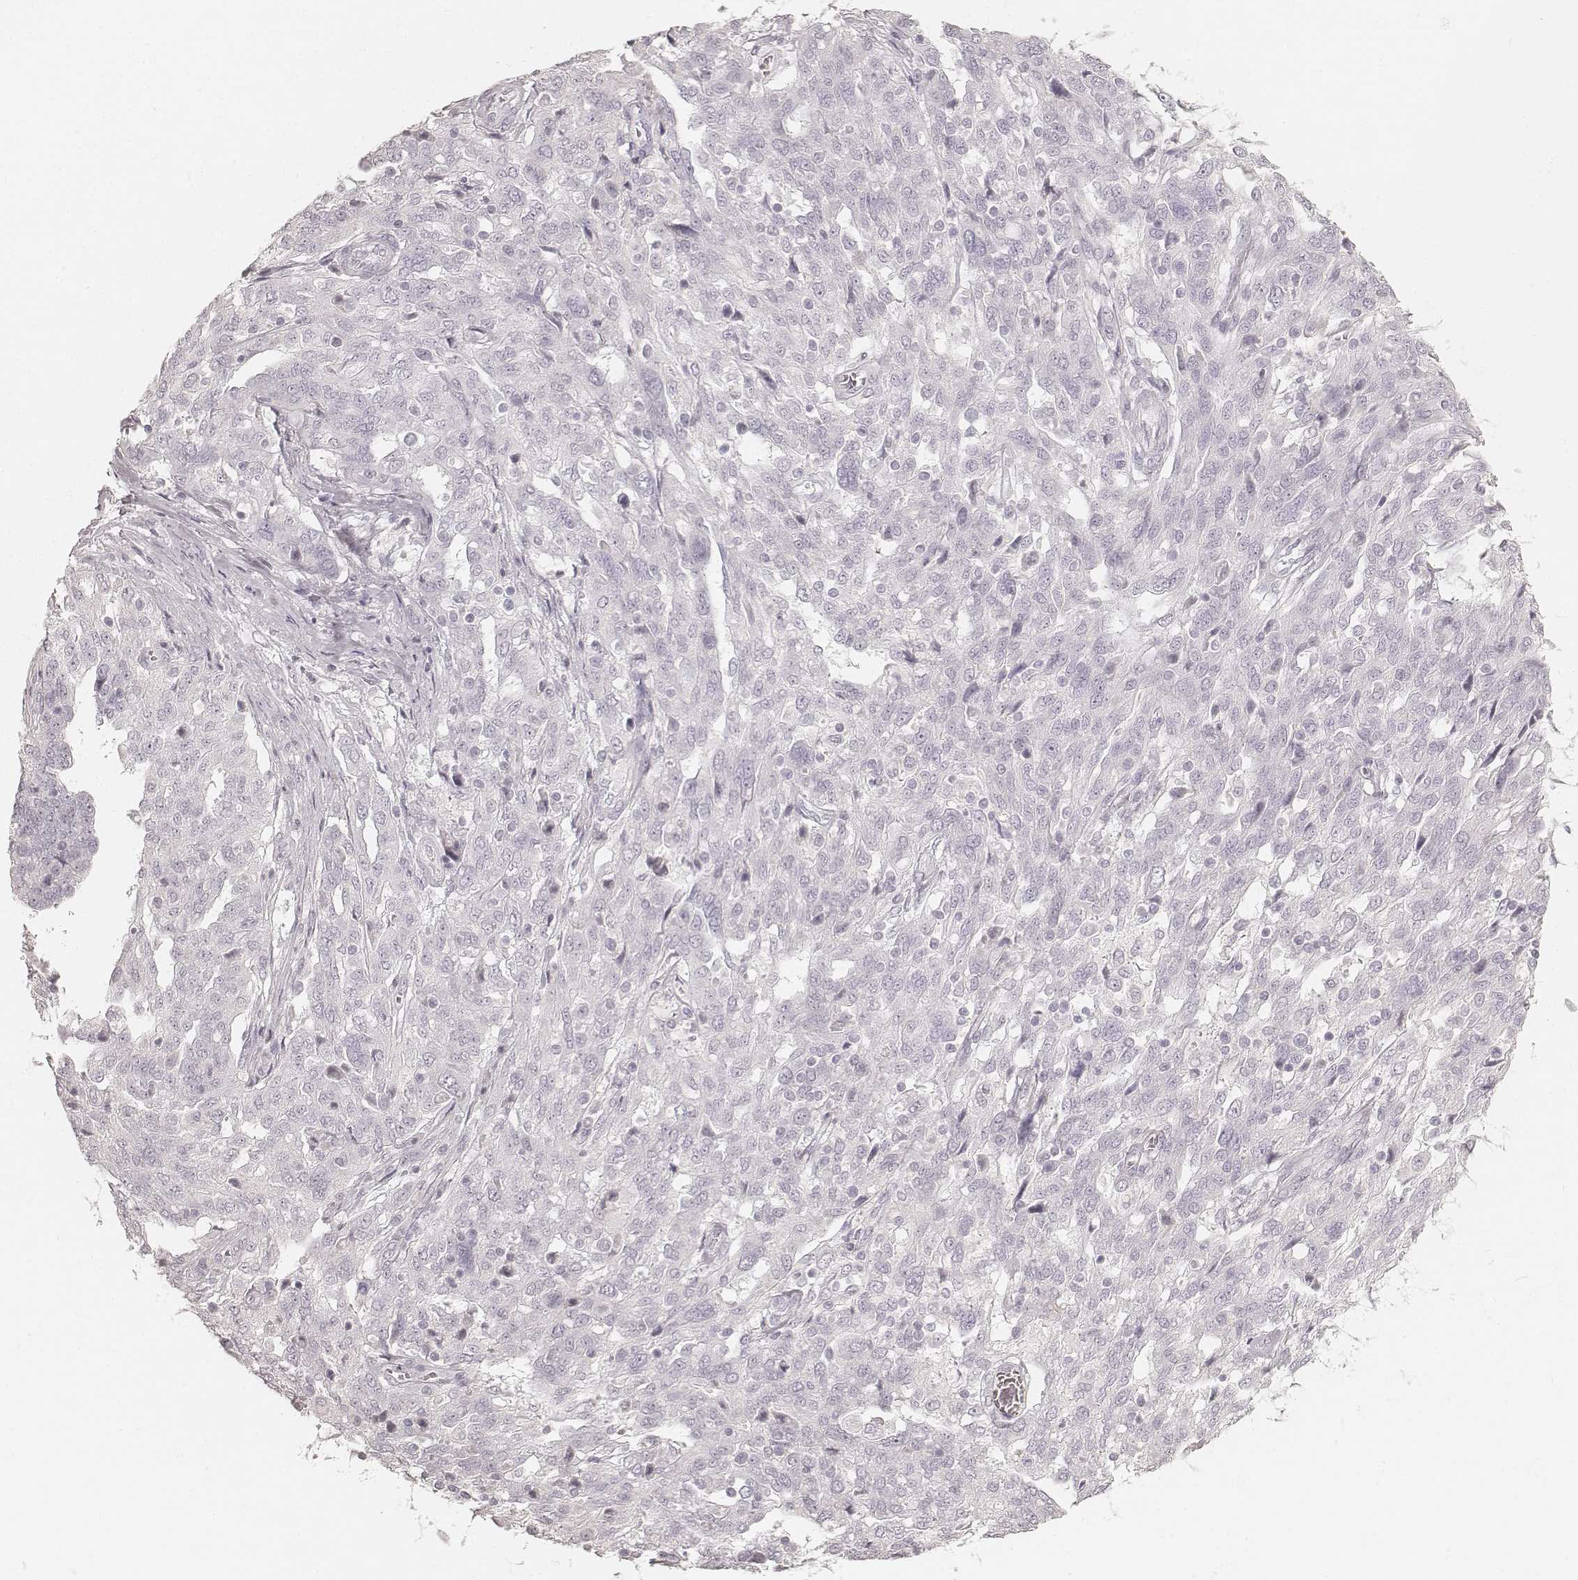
{"staining": {"intensity": "negative", "quantity": "none", "location": "none"}, "tissue": "ovarian cancer", "cell_type": "Tumor cells", "image_type": "cancer", "snomed": [{"axis": "morphology", "description": "Cystadenocarcinoma, serous, NOS"}, {"axis": "topography", "description": "Ovary"}], "caption": "This histopathology image is of ovarian cancer stained with immunohistochemistry (IHC) to label a protein in brown with the nuclei are counter-stained blue. There is no staining in tumor cells.", "gene": "KRT26", "patient": {"sex": "female", "age": 67}}